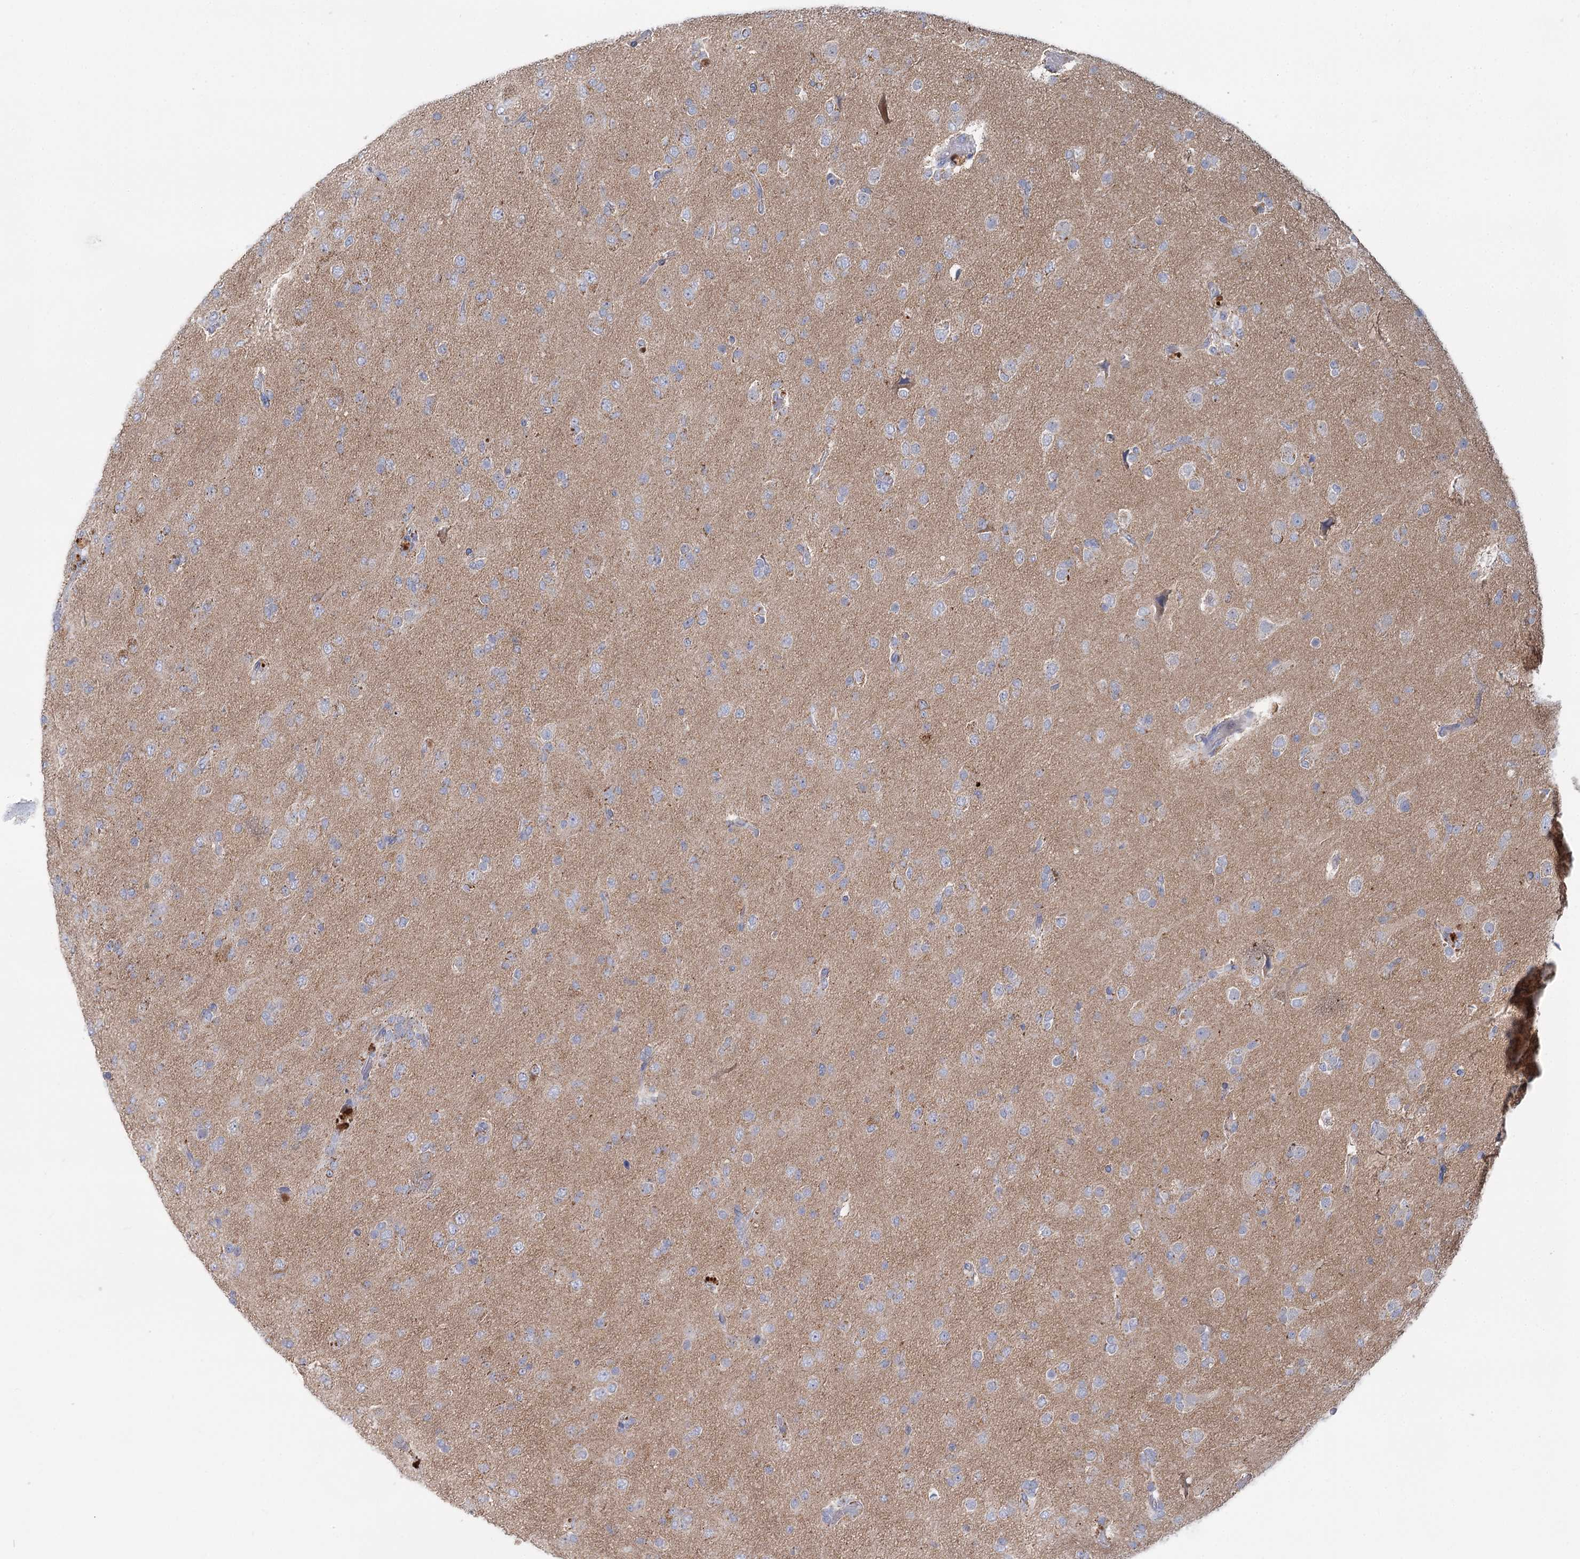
{"staining": {"intensity": "weak", "quantity": "<25%", "location": "cytoplasmic/membranous"}, "tissue": "glioma", "cell_type": "Tumor cells", "image_type": "cancer", "snomed": [{"axis": "morphology", "description": "Glioma, malignant, Low grade"}, {"axis": "topography", "description": "Brain"}], "caption": "Human glioma stained for a protein using IHC demonstrates no staining in tumor cells.", "gene": "ARHGAP44", "patient": {"sex": "male", "age": 65}}